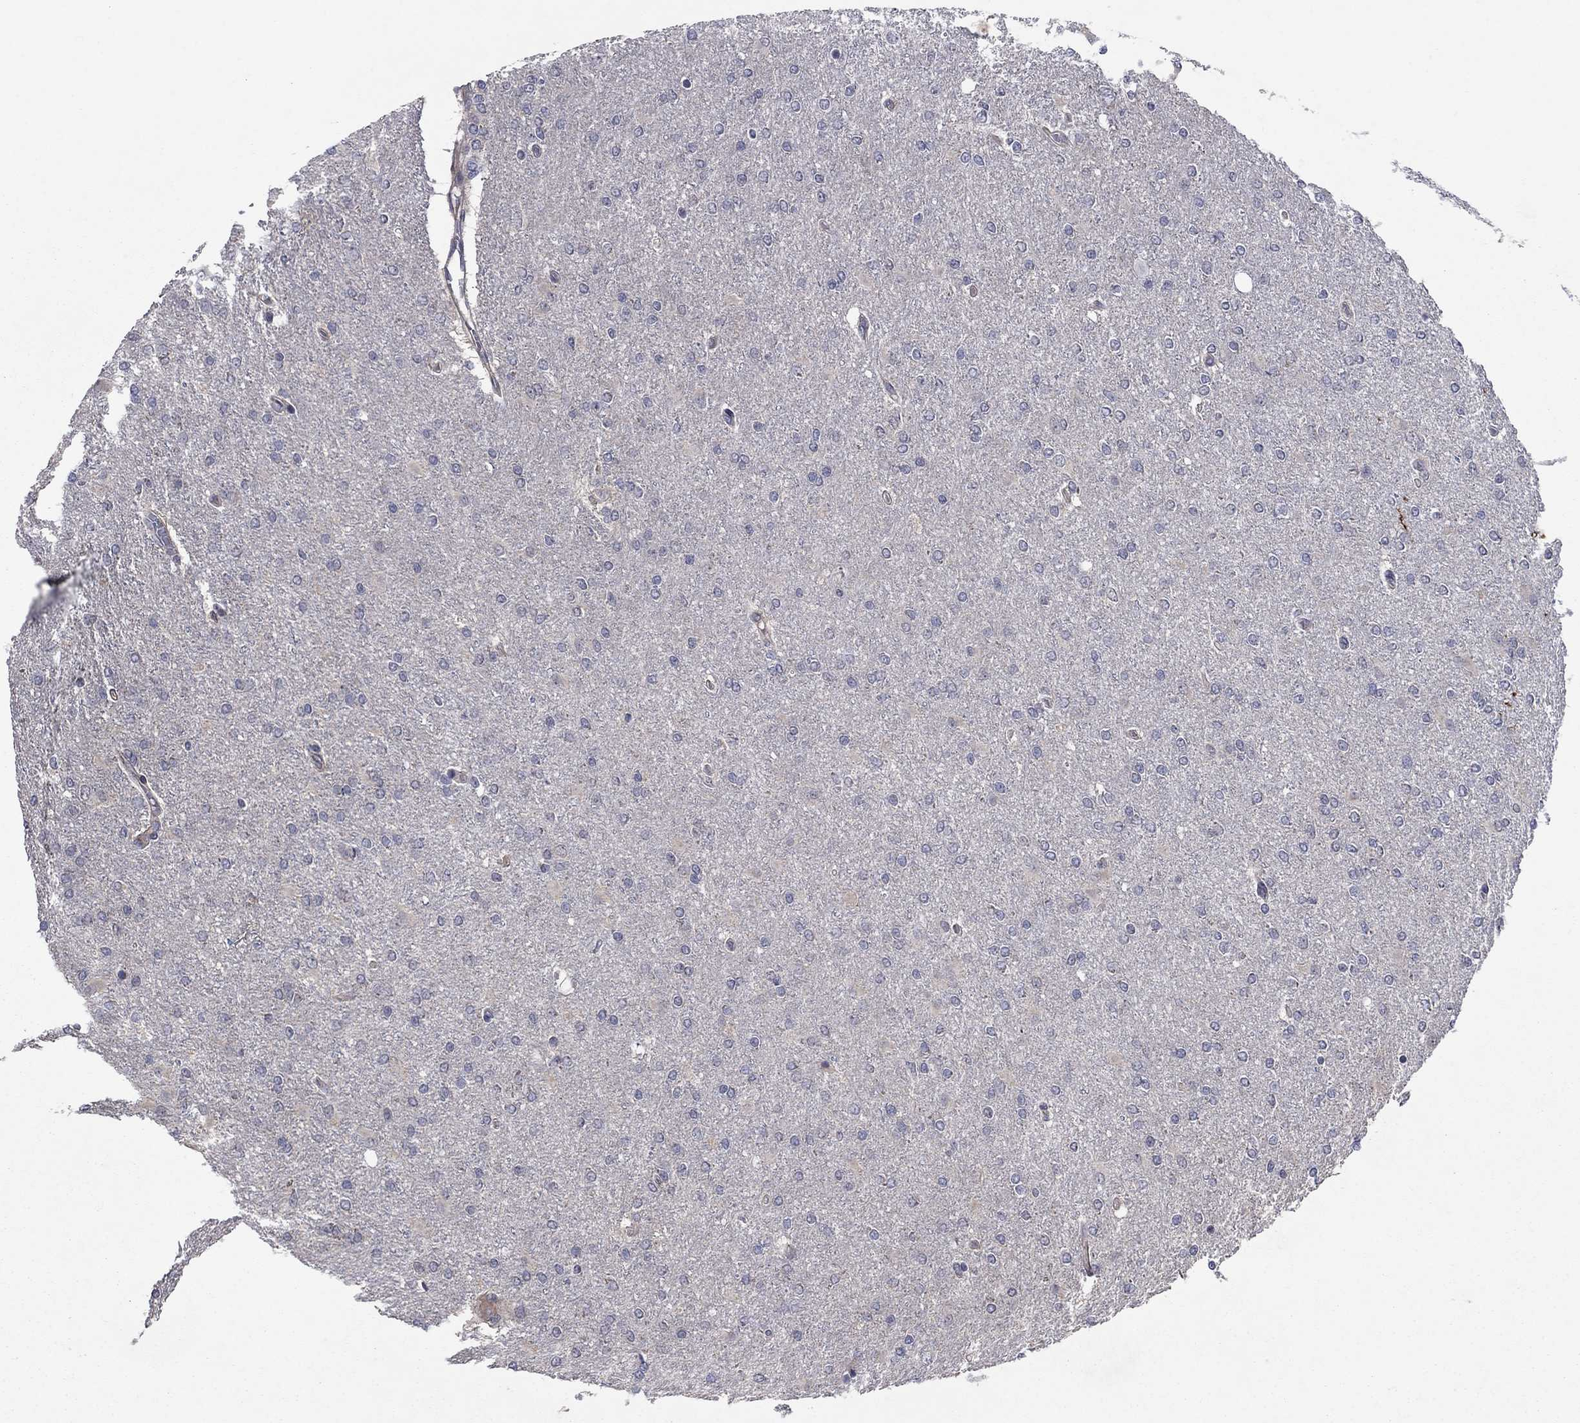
{"staining": {"intensity": "negative", "quantity": "none", "location": "none"}, "tissue": "glioma", "cell_type": "Tumor cells", "image_type": "cancer", "snomed": [{"axis": "morphology", "description": "Glioma, malignant, High grade"}, {"axis": "topography", "description": "Cerebral cortex"}], "caption": "Tumor cells show no significant expression in glioma.", "gene": "MSRB1", "patient": {"sex": "male", "age": 70}}